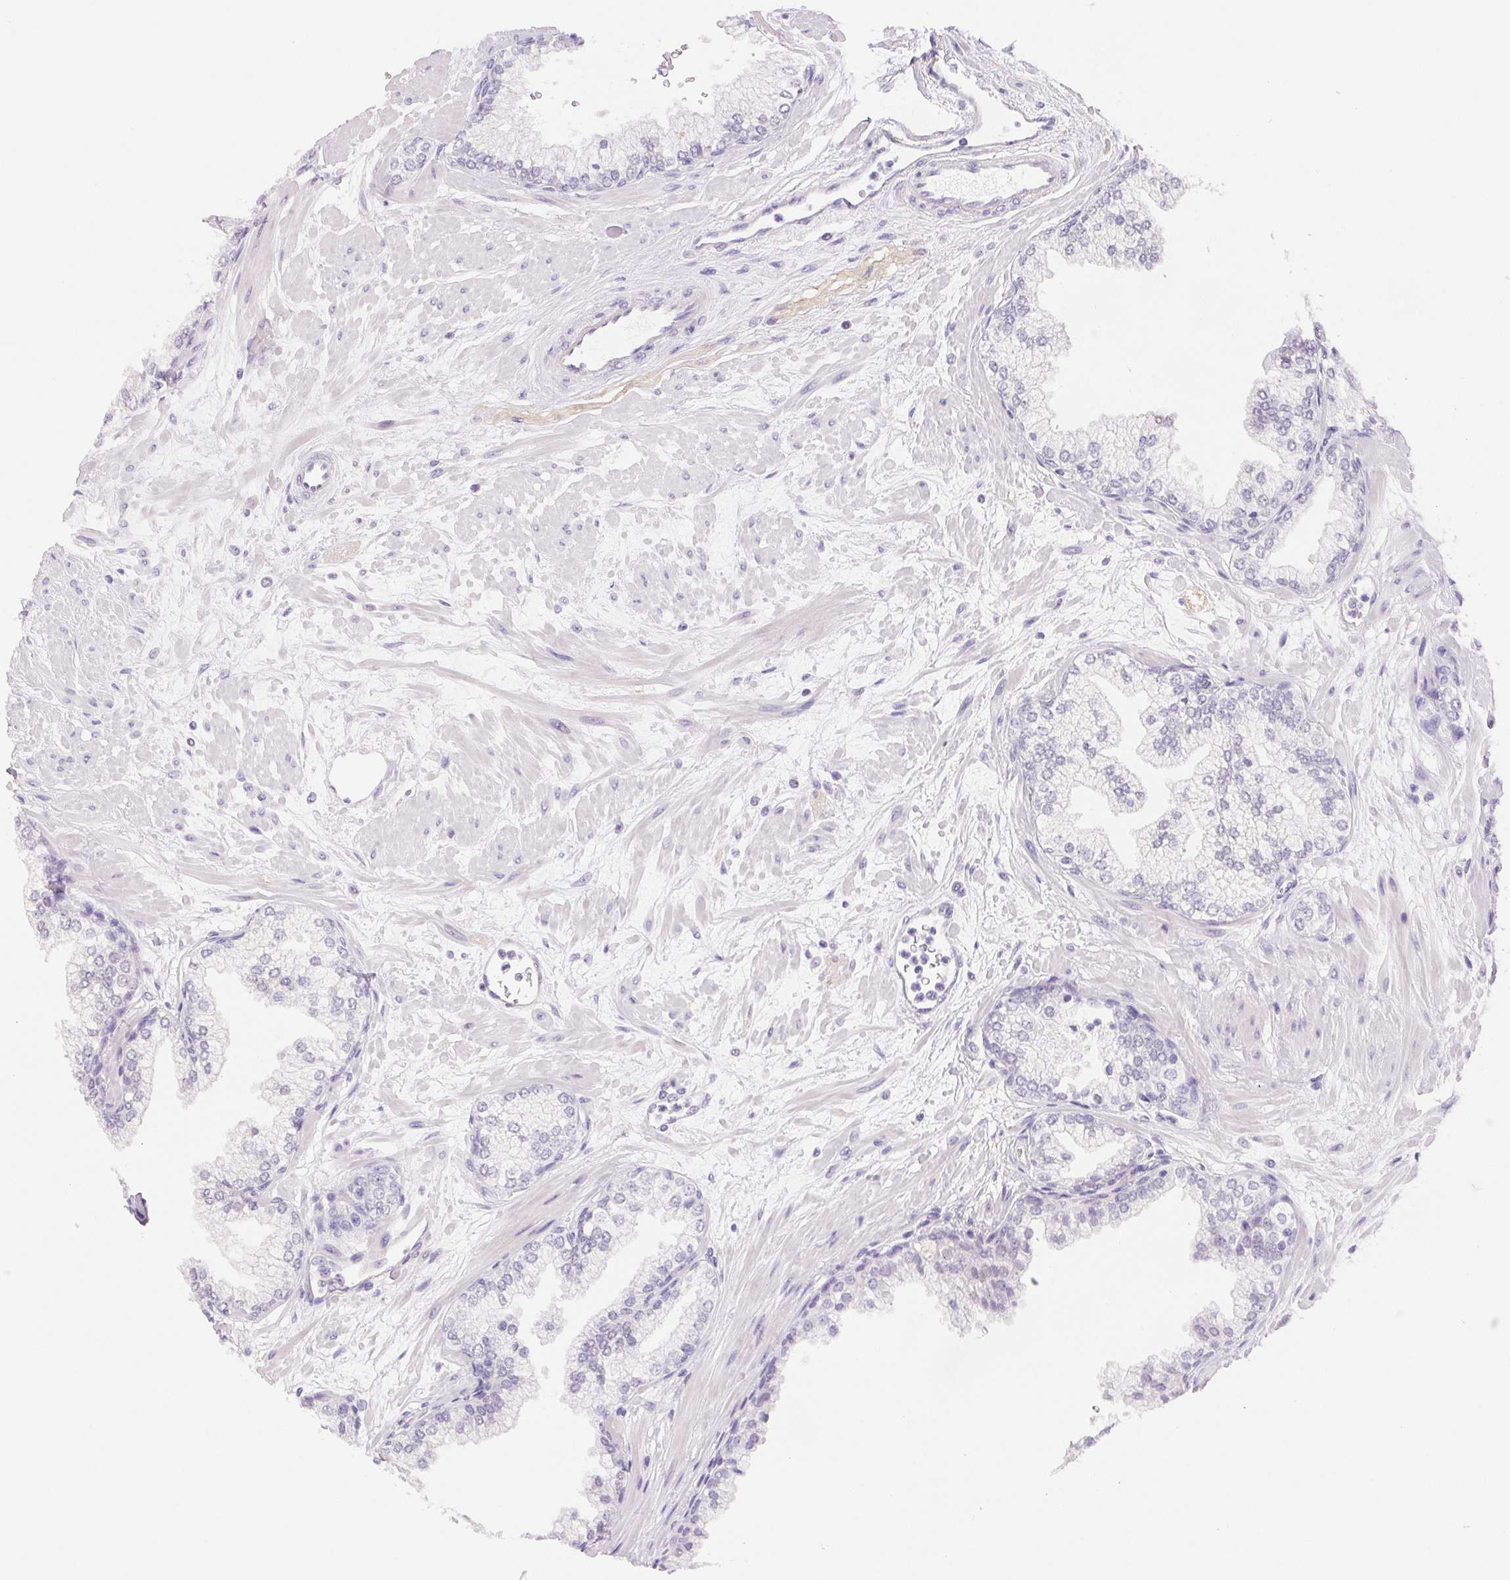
{"staining": {"intensity": "negative", "quantity": "none", "location": "none"}, "tissue": "prostate", "cell_type": "Glandular cells", "image_type": "normal", "snomed": [{"axis": "morphology", "description": "Normal tissue, NOS"}, {"axis": "topography", "description": "Prostate"}, {"axis": "topography", "description": "Peripheral nerve tissue"}], "caption": "Immunohistochemistry micrograph of normal prostate: human prostate stained with DAB (3,3'-diaminobenzidine) demonstrates no significant protein positivity in glandular cells. (Brightfield microscopy of DAB (3,3'-diaminobenzidine) immunohistochemistry at high magnification).", "gene": "CTNND2", "patient": {"sex": "male", "age": 61}}